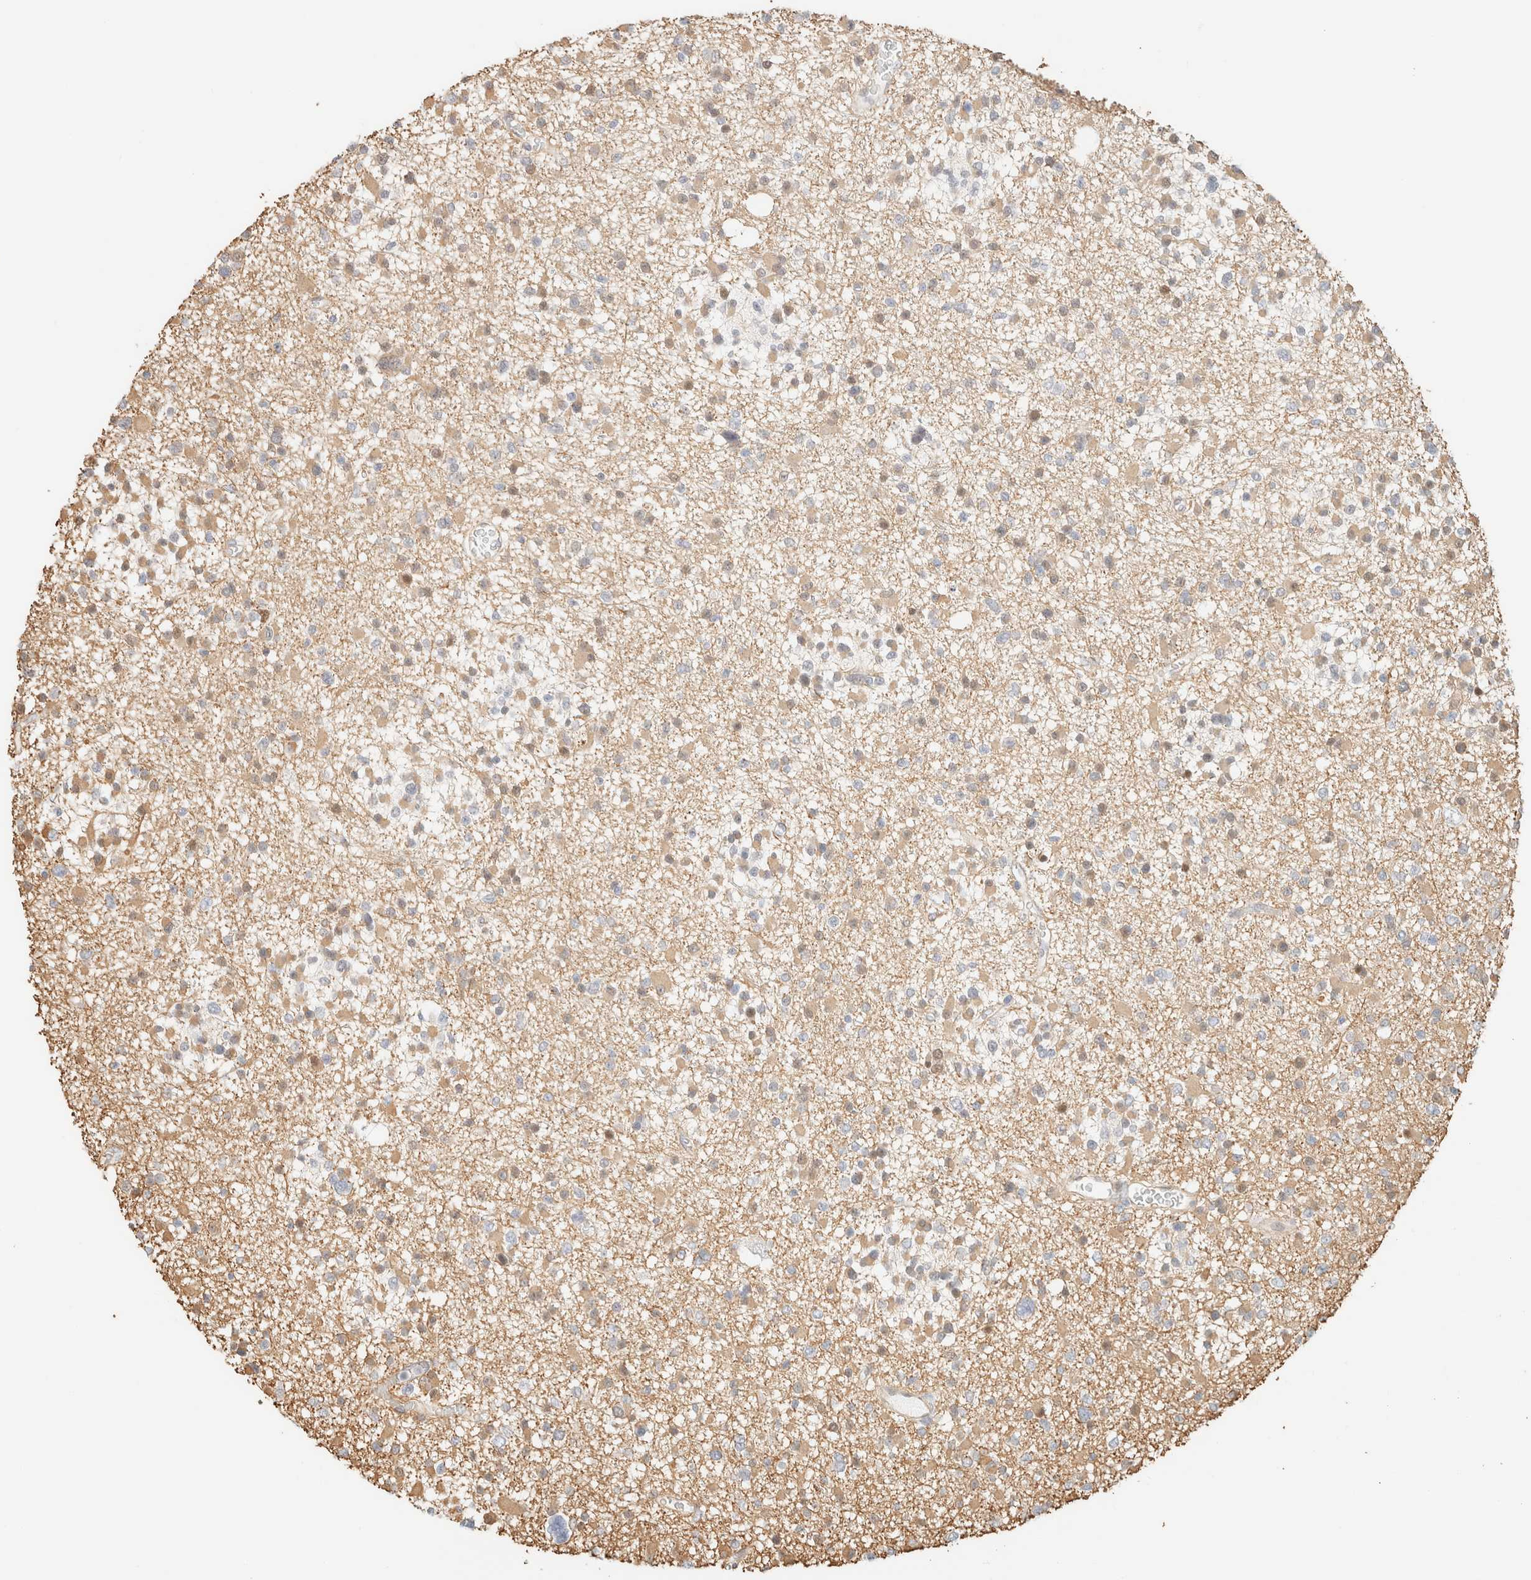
{"staining": {"intensity": "moderate", "quantity": "<25%", "location": "cytoplasmic/membranous,nuclear"}, "tissue": "glioma", "cell_type": "Tumor cells", "image_type": "cancer", "snomed": [{"axis": "morphology", "description": "Glioma, malignant, Low grade"}, {"axis": "topography", "description": "Brain"}], "caption": "Immunohistochemical staining of human glioma reveals moderate cytoplasmic/membranous and nuclear protein positivity in about <25% of tumor cells.", "gene": "ARID5A", "patient": {"sex": "female", "age": 22}}